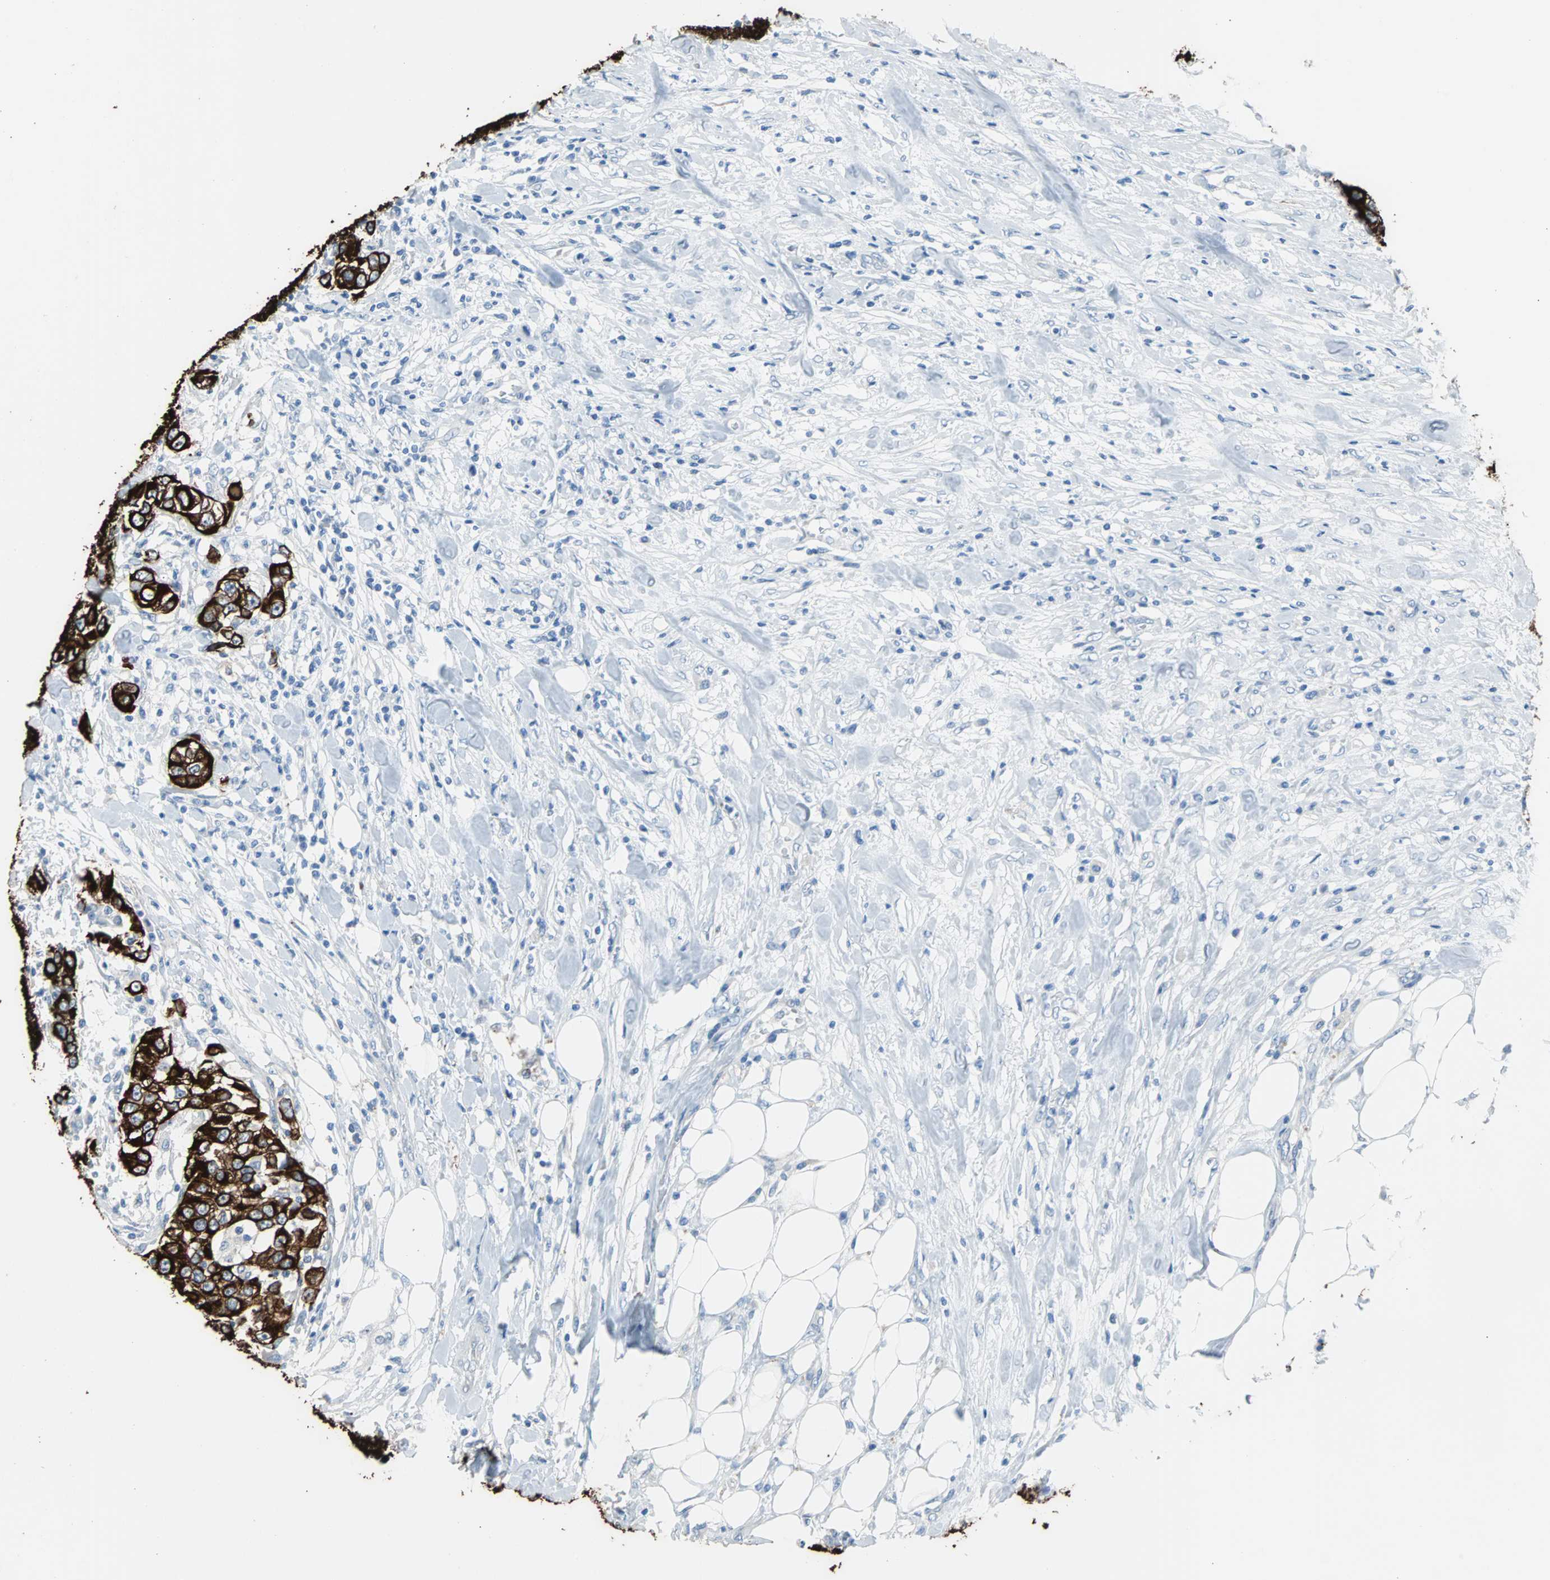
{"staining": {"intensity": "strong", "quantity": ">75%", "location": "cytoplasmic/membranous"}, "tissue": "urothelial cancer", "cell_type": "Tumor cells", "image_type": "cancer", "snomed": [{"axis": "morphology", "description": "Urothelial carcinoma, High grade"}, {"axis": "topography", "description": "Urinary bladder"}], "caption": "Human urothelial cancer stained with a brown dye reveals strong cytoplasmic/membranous positive expression in approximately >75% of tumor cells.", "gene": "KRT7", "patient": {"sex": "female", "age": 80}}